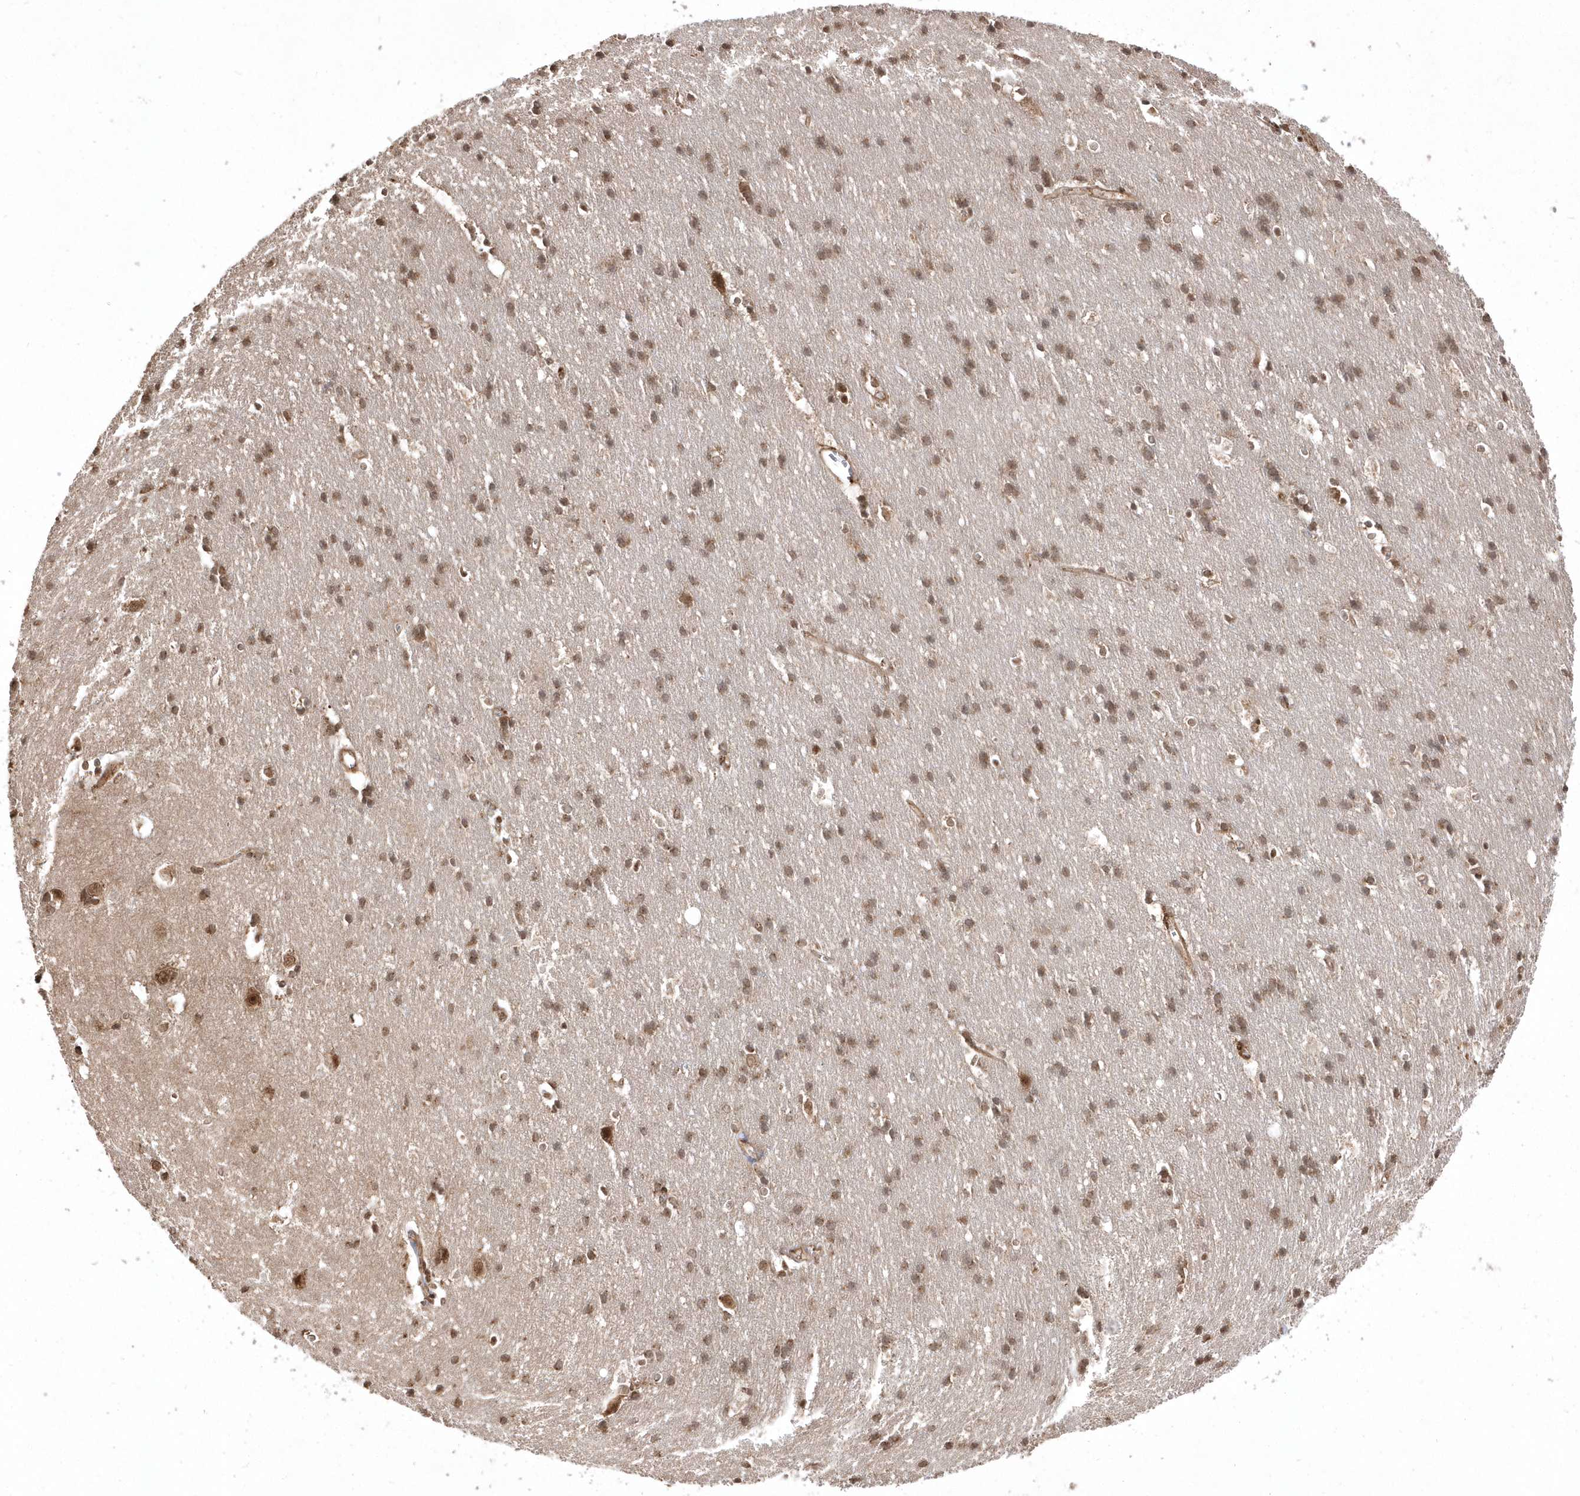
{"staining": {"intensity": "weak", "quantity": ">75%", "location": "cytoplasmic/membranous"}, "tissue": "cerebral cortex", "cell_type": "Endothelial cells", "image_type": "normal", "snomed": [{"axis": "morphology", "description": "Normal tissue, NOS"}, {"axis": "topography", "description": "Cerebral cortex"}], "caption": "Protein staining exhibits weak cytoplasmic/membranous staining in approximately >75% of endothelial cells in normal cerebral cortex.", "gene": "EPC2", "patient": {"sex": "male", "age": 54}}